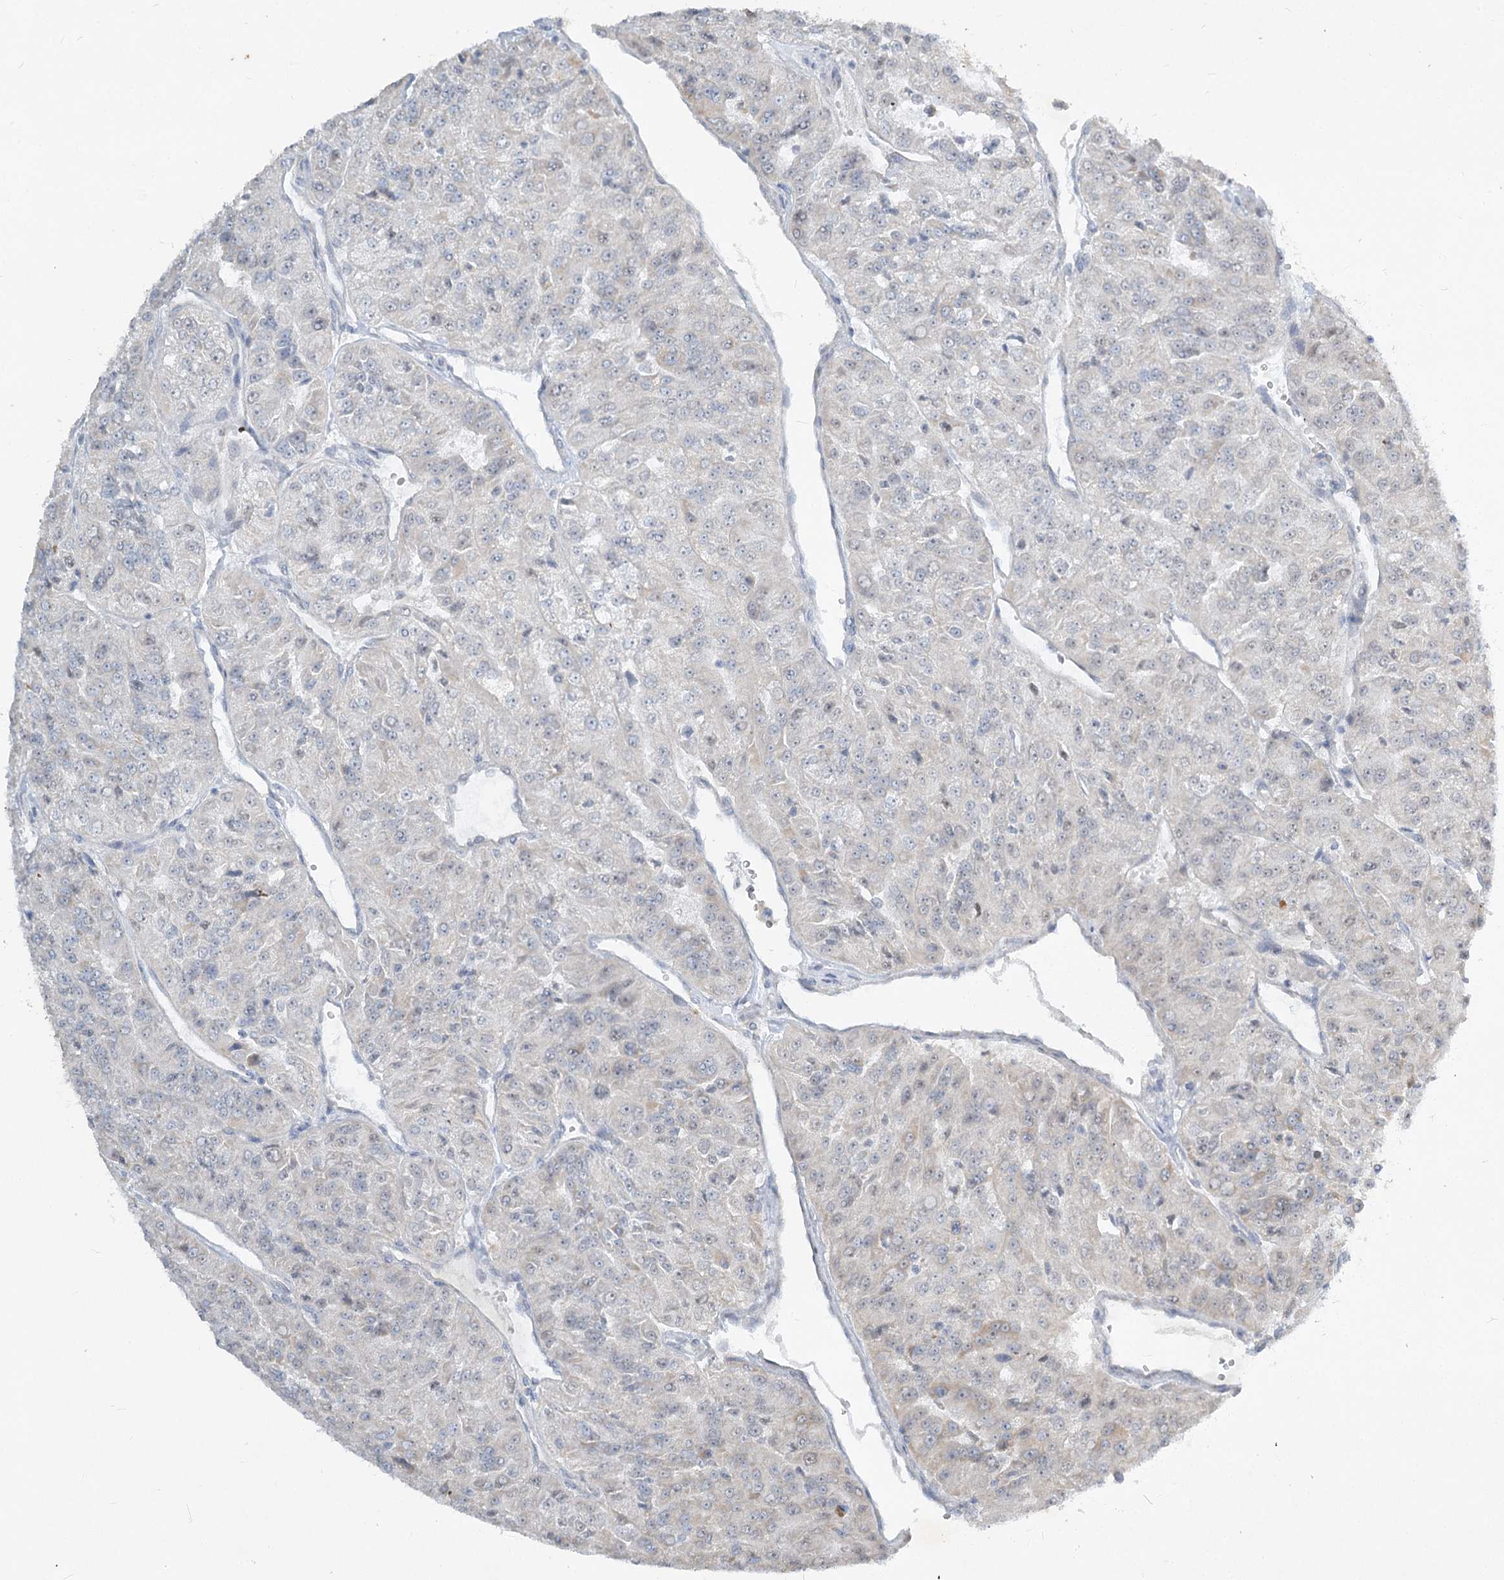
{"staining": {"intensity": "negative", "quantity": "none", "location": "none"}, "tissue": "renal cancer", "cell_type": "Tumor cells", "image_type": "cancer", "snomed": [{"axis": "morphology", "description": "Adenocarcinoma, NOS"}, {"axis": "topography", "description": "Kidney"}], "caption": "Immunohistochemistry image of neoplastic tissue: human renal cancer (adenocarcinoma) stained with DAB (3,3'-diaminobenzidine) shows no significant protein staining in tumor cells.", "gene": "ABITRAM", "patient": {"sex": "female", "age": 63}}